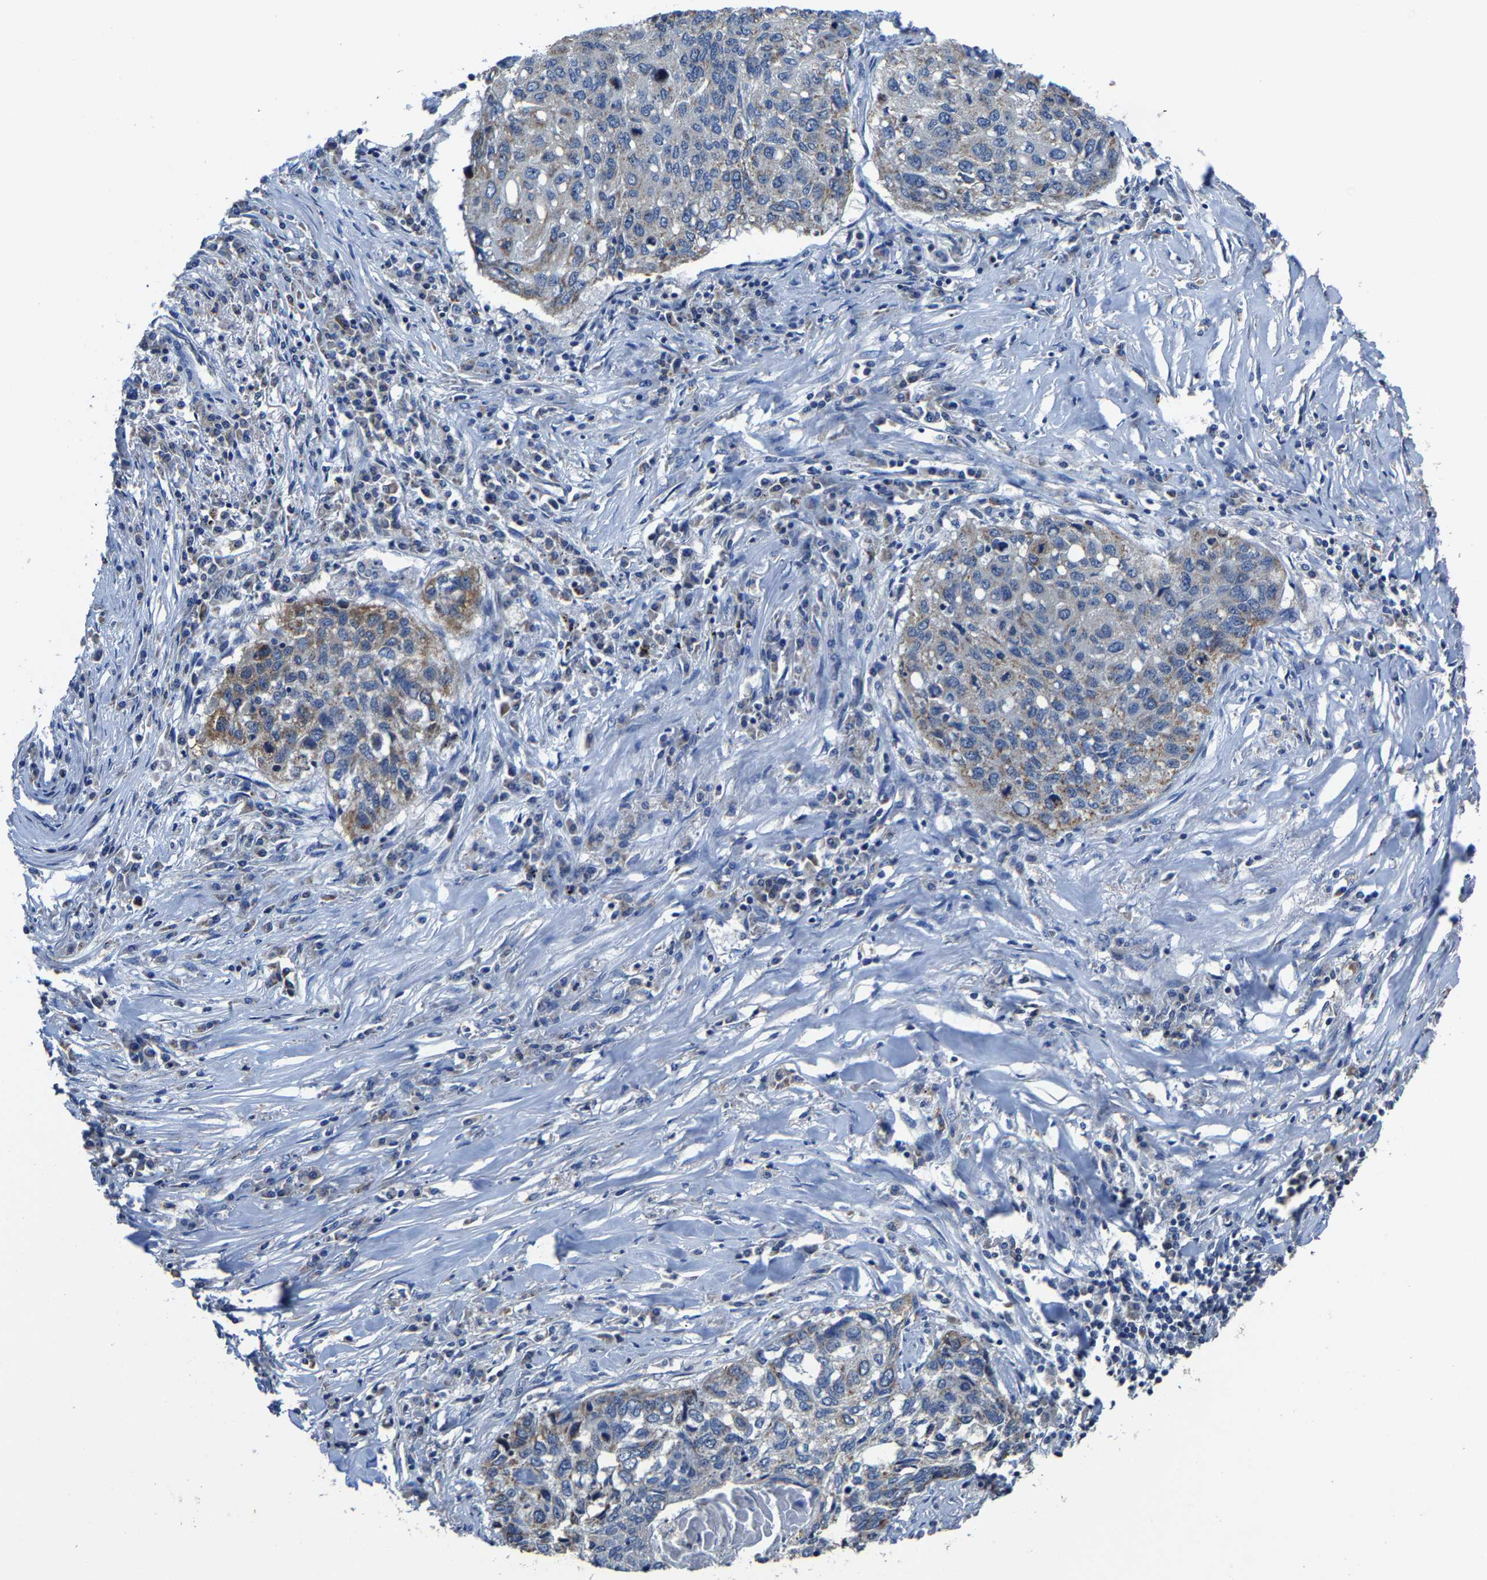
{"staining": {"intensity": "moderate", "quantity": "25%-75%", "location": "cytoplasmic/membranous"}, "tissue": "lung cancer", "cell_type": "Tumor cells", "image_type": "cancer", "snomed": [{"axis": "morphology", "description": "Squamous cell carcinoma, NOS"}, {"axis": "topography", "description": "Lung"}], "caption": "Immunohistochemistry (IHC) of human lung cancer (squamous cell carcinoma) demonstrates medium levels of moderate cytoplasmic/membranous staining in about 25%-75% of tumor cells. (Stains: DAB (3,3'-diaminobenzidine) in brown, nuclei in blue, Microscopy: brightfield microscopy at high magnification).", "gene": "AGK", "patient": {"sex": "female", "age": 63}}